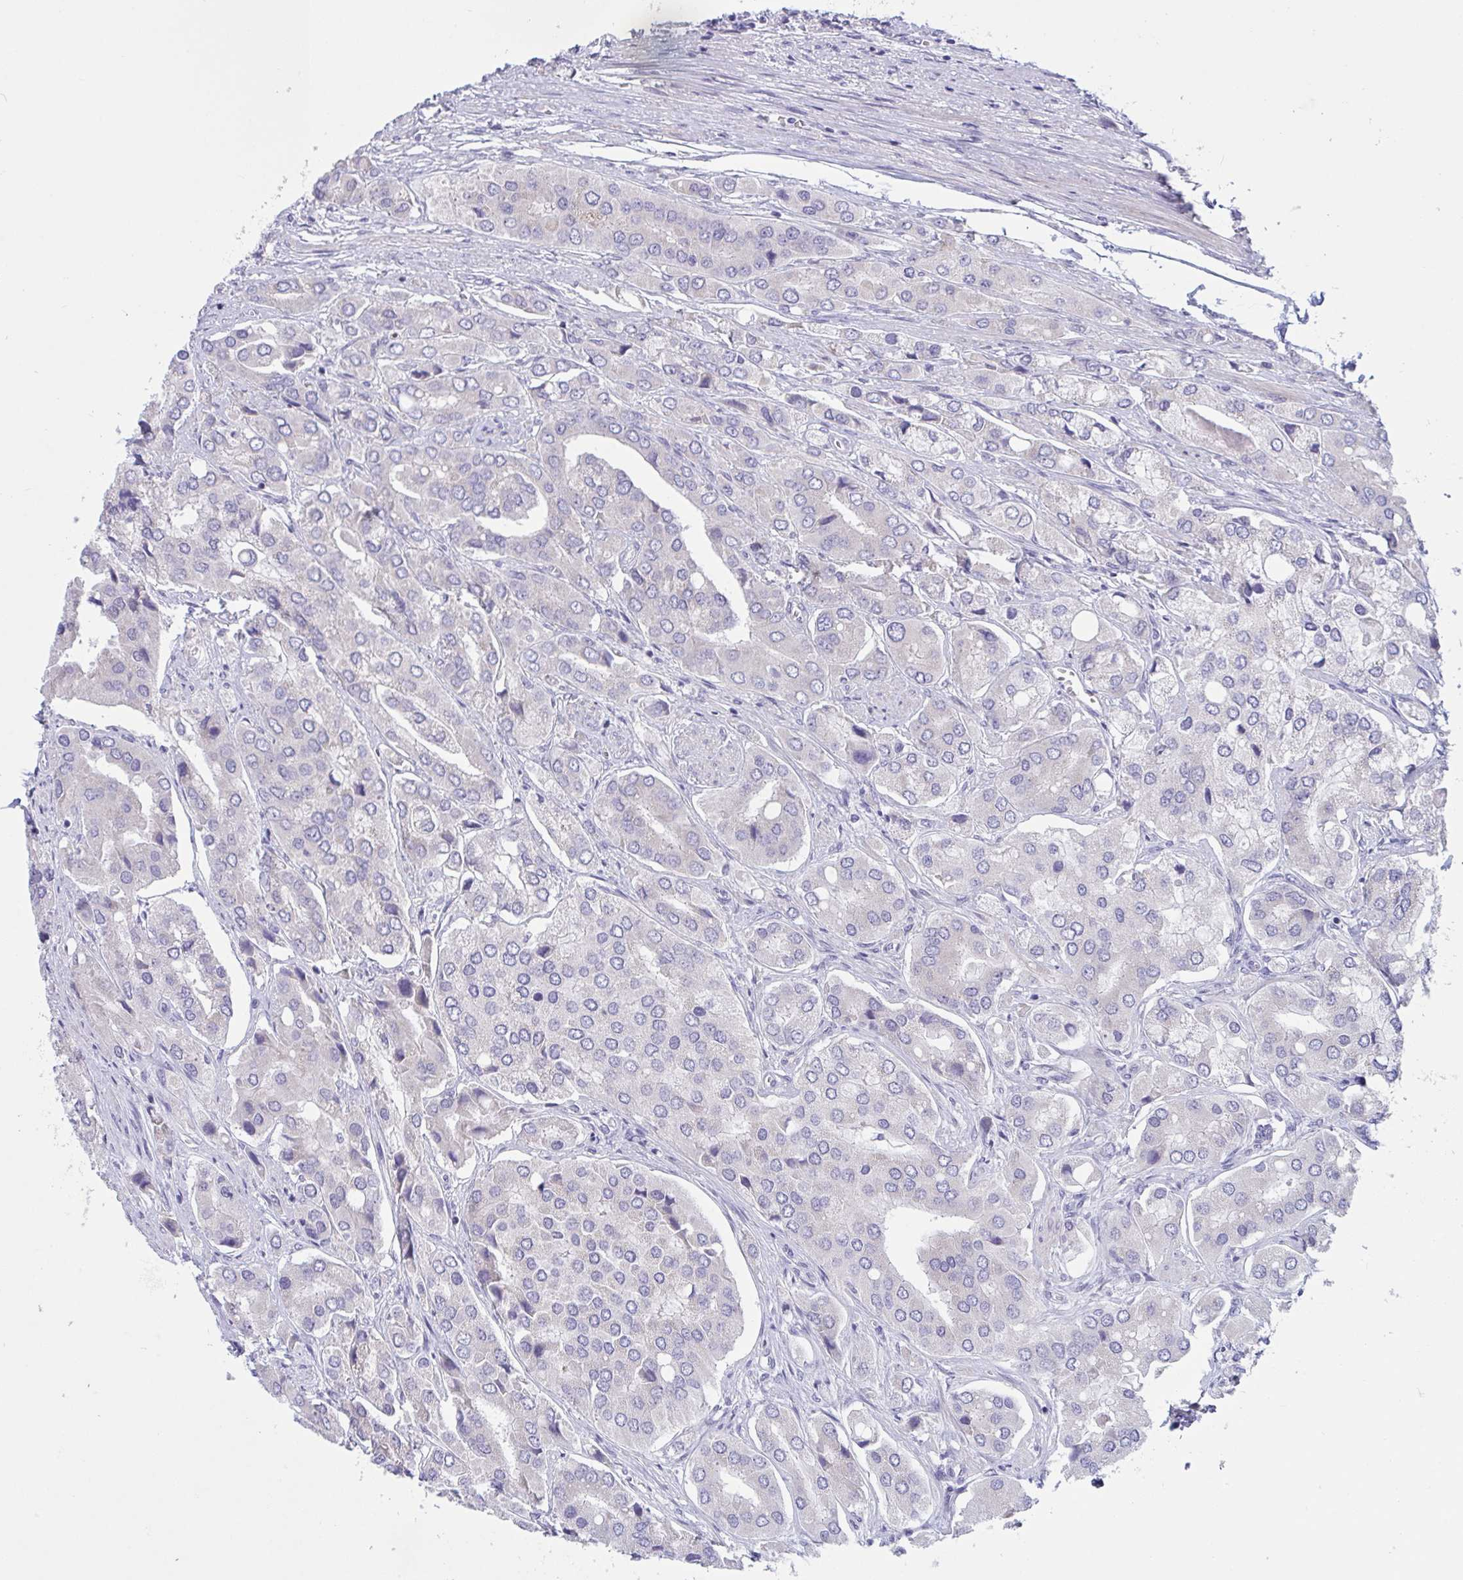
{"staining": {"intensity": "negative", "quantity": "none", "location": "none"}, "tissue": "prostate cancer", "cell_type": "Tumor cells", "image_type": "cancer", "snomed": [{"axis": "morphology", "description": "Adenocarcinoma, Low grade"}, {"axis": "topography", "description": "Prostate"}], "caption": "Prostate cancer (adenocarcinoma (low-grade)) stained for a protein using IHC shows no expression tumor cells.", "gene": "OXLD1", "patient": {"sex": "male", "age": 69}}